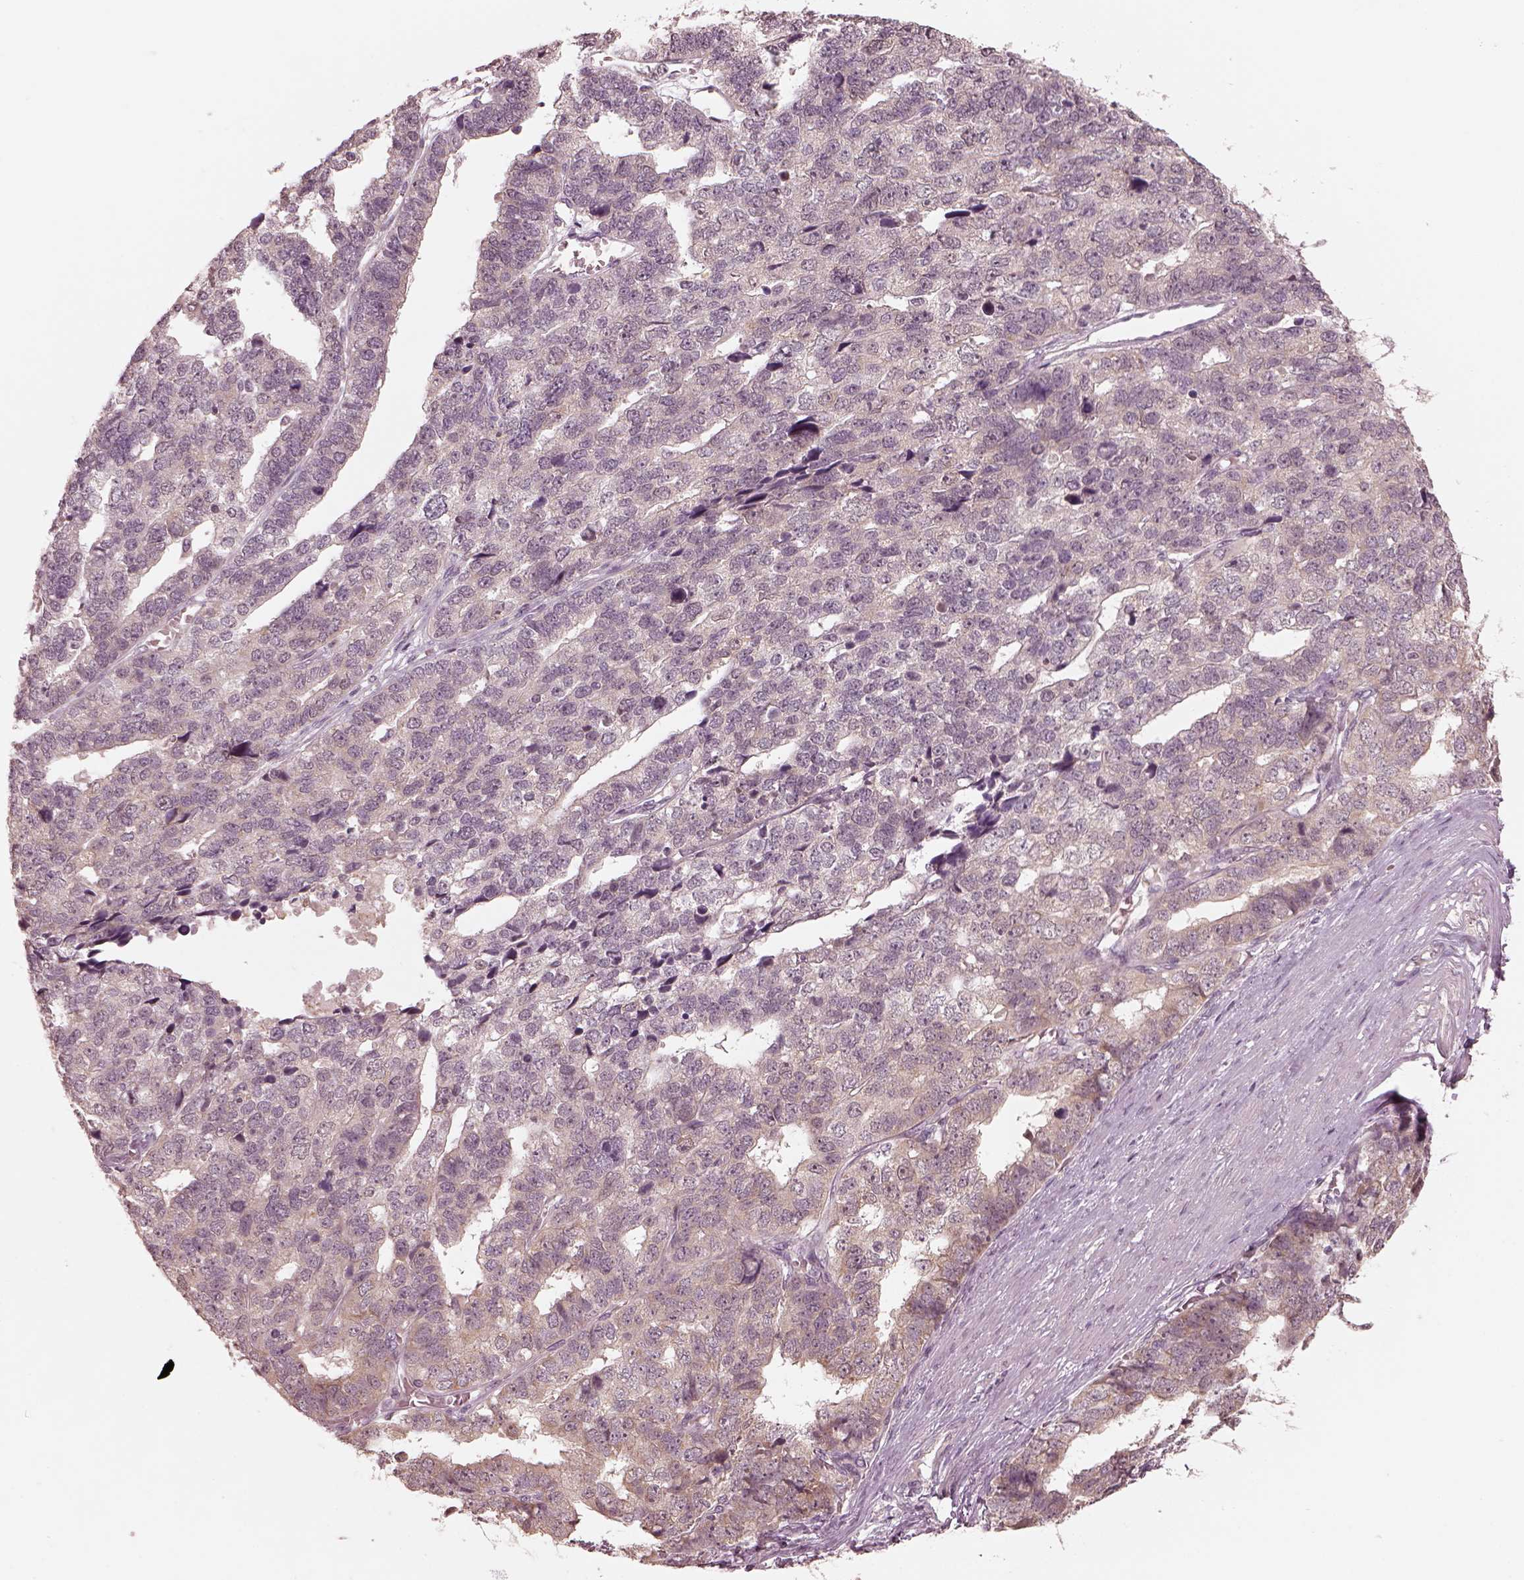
{"staining": {"intensity": "negative", "quantity": "none", "location": "none"}, "tissue": "stomach cancer", "cell_type": "Tumor cells", "image_type": "cancer", "snomed": [{"axis": "morphology", "description": "Adenocarcinoma, NOS"}, {"axis": "topography", "description": "Stomach"}], "caption": "Tumor cells are negative for protein expression in human stomach cancer (adenocarcinoma). The staining was performed using DAB (3,3'-diaminobenzidine) to visualize the protein expression in brown, while the nuclei were stained in blue with hematoxylin (Magnification: 20x).", "gene": "IQCB1", "patient": {"sex": "male", "age": 69}}